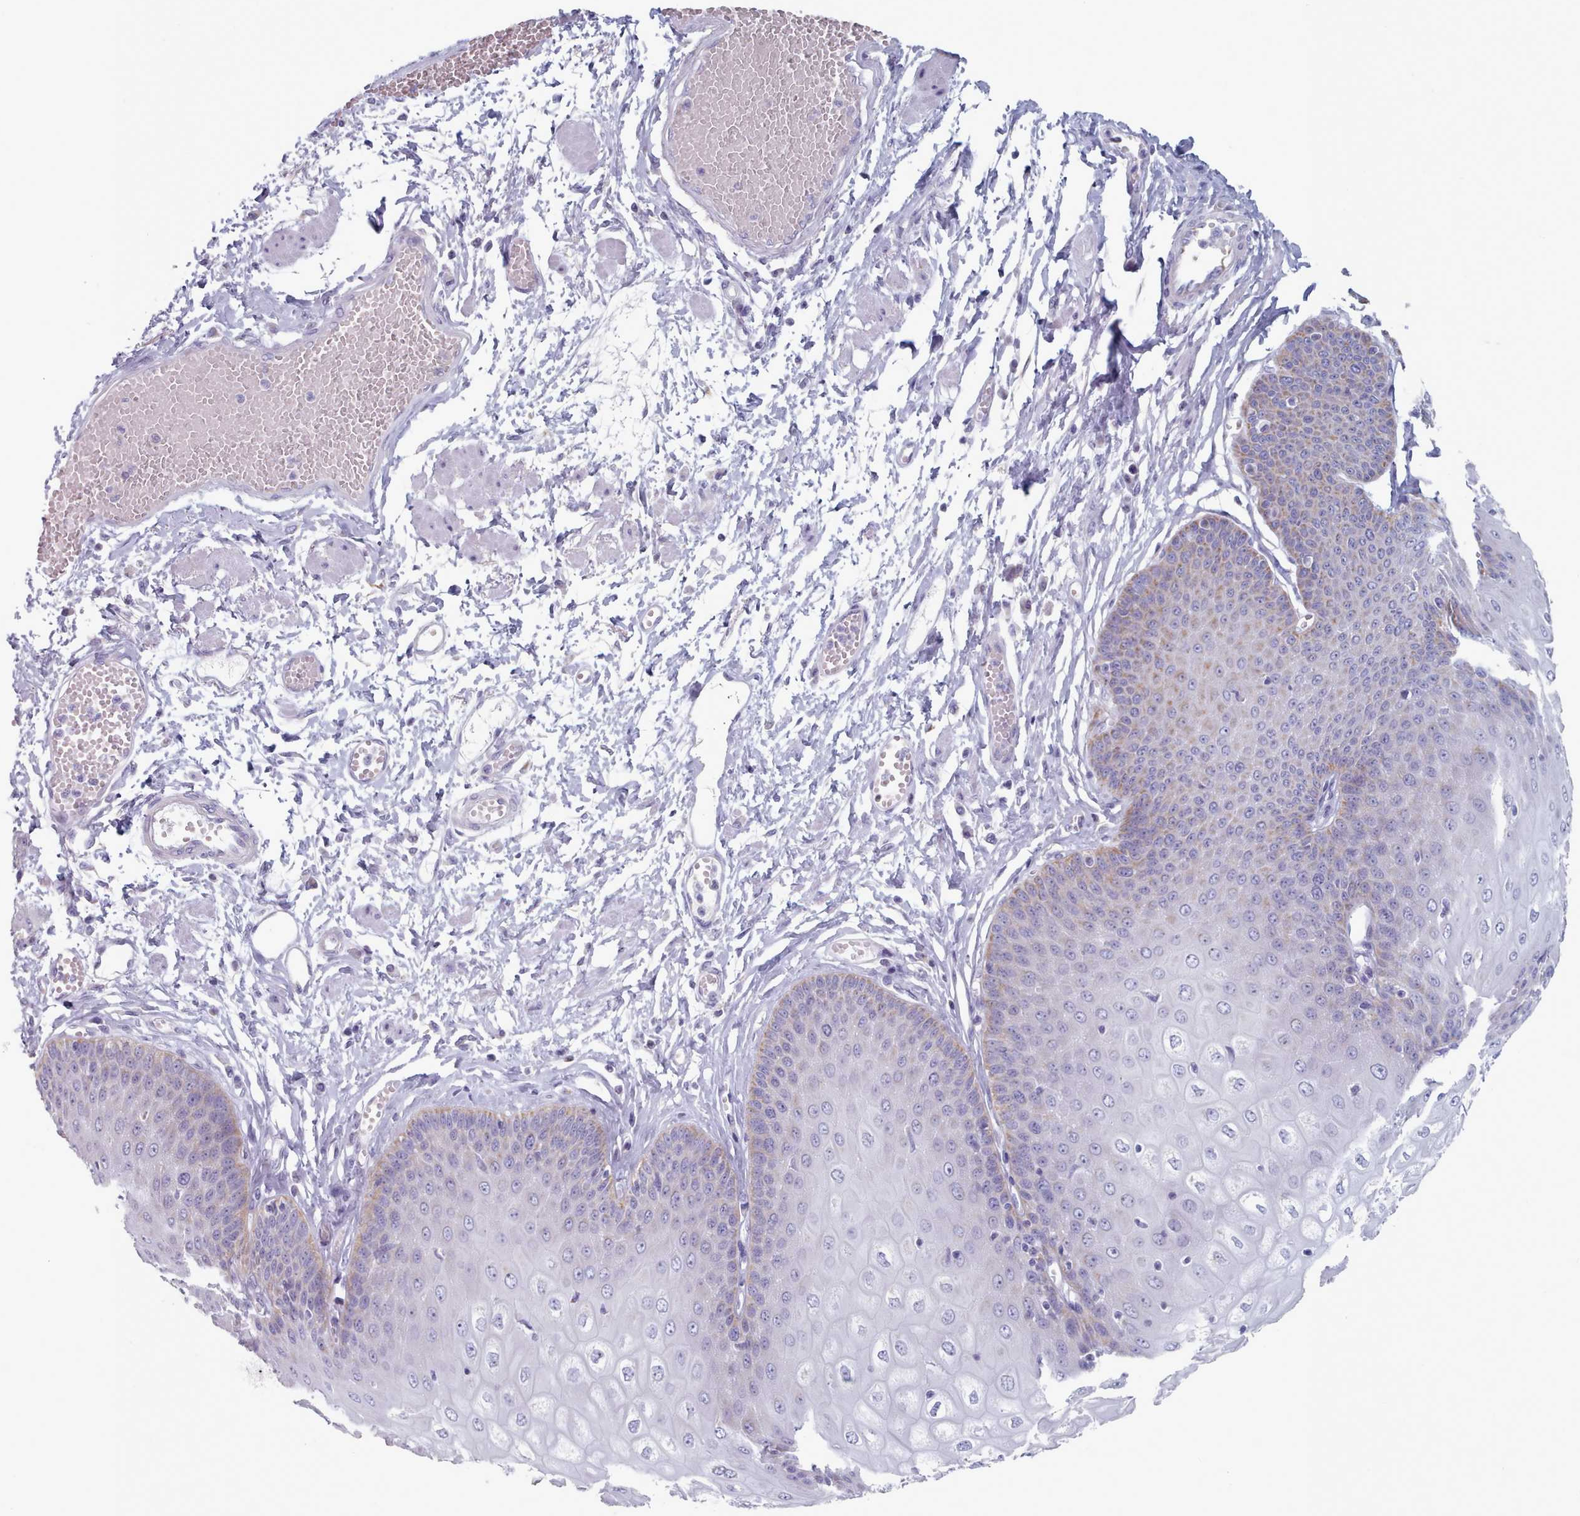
{"staining": {"intensity": "moderate", "quantity": "25%-75%", "location": "cytoplasmic/membranous"}, "tissue": "esophagus", "cell_type": "Squamous epithelial cells", "image_type": "normal", "snomed": [{"axis": "morphology", "description": "Normal tissue, NOS"}, {"axis": "topography", "description": "Esophagus"}], "caption": "Protein analysis of benign esophagus exhibits moderate cytoplasmic/membranous staining in about 25%-75% of squamous epithelial cells. The protein of interest is stained brown, and the nuclei are stained in blue (DAB (3,3'-diaminobenzidine) IHC with brightfield microscopy, high magnification).", "gene": "HAO1", "patient": {"sex": "male", "age": 60}}